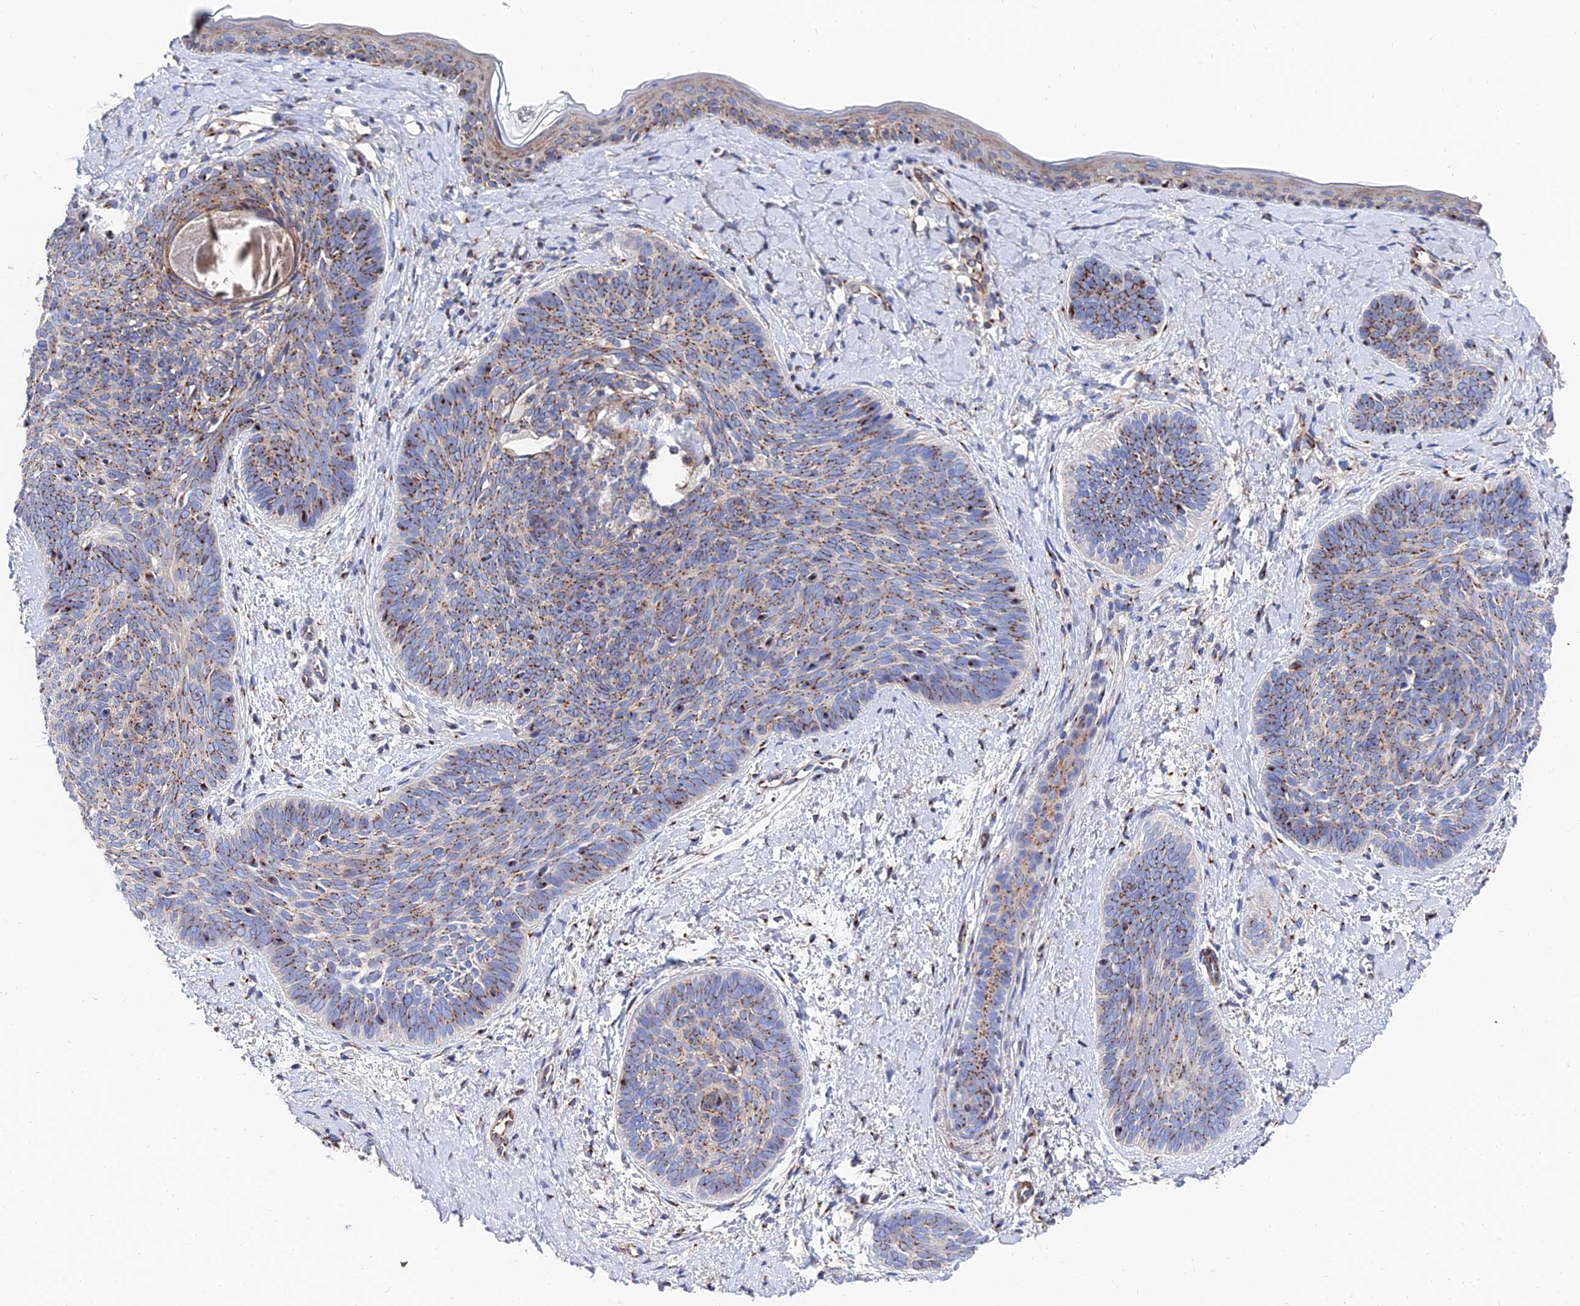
{"staining": {"intensity": "moderate", "quantity": ">75%", "location": "cytoplasmic/membranous"}, "tissue": "skin cancer", "cell_type": "Tumor cells", "image_type": "cancer", "snomed": [{"axis": "morphology", "description": "Basal cell carcinoma"}, {"axis": "topography", "description": "Skin"}], "caption": "Tumor cells show medium levels of moderate cytoplasmic/membranous staining in about >75% of cells in human skin cancer (basal cell carcinoma).", "gene": "BORCS8", "patient": {"sex": "female", "age": 81}}